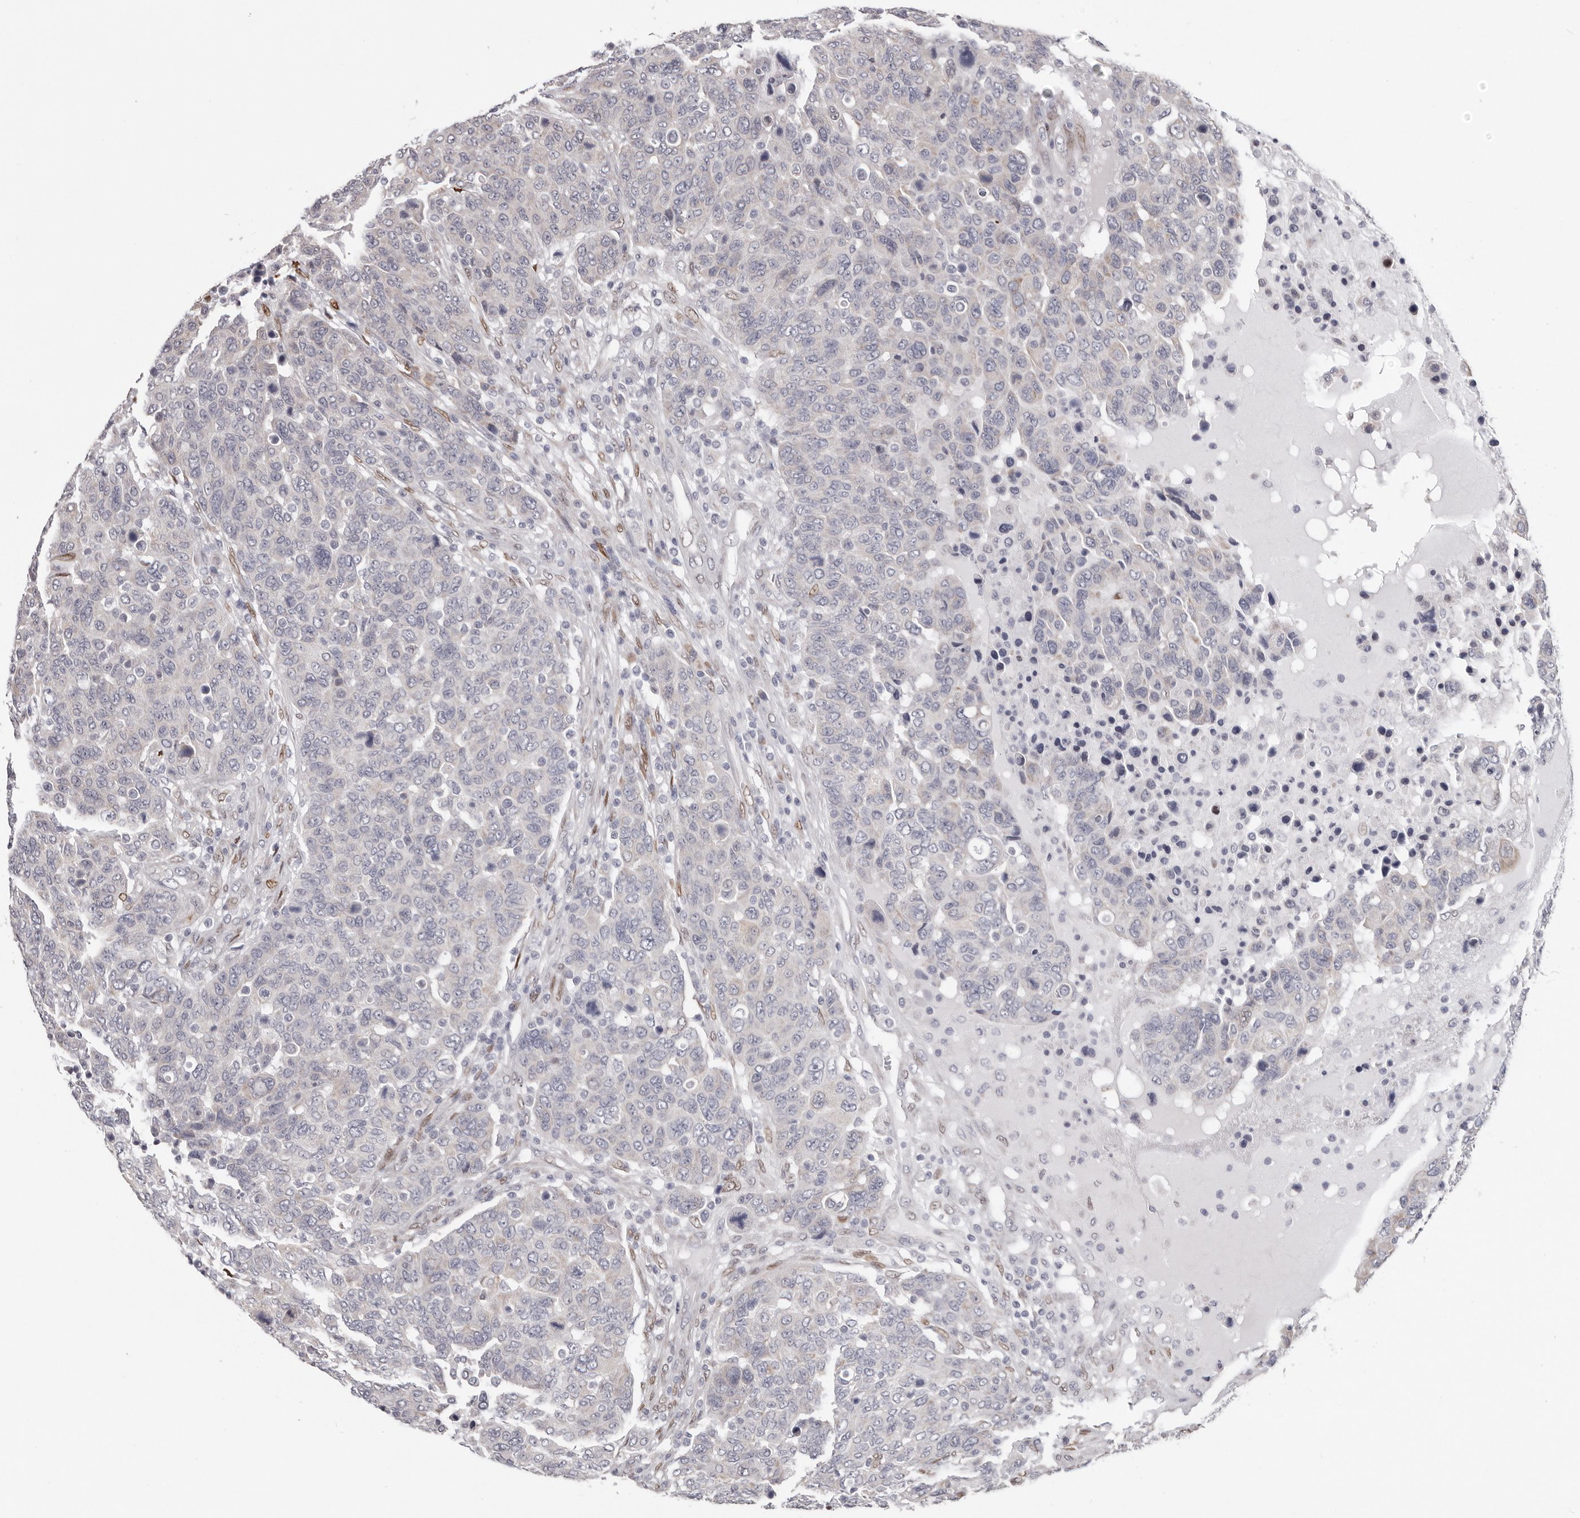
{"staining": {"intensity": "negative", "quantity": "none", "location": "none"}, "tissue": "breast cancer", "cell_type": "Tumor cells", "image_type": "cancer", "snomed": [{"axis": "morphology", "description": "Duct carcinoma"}, {"axis": "topography", "description": "Breast"}], "caption": "Photomicrograph shows no protein staining in tumor cells of breast cancer tissue. Nuclei are stained in blue.", "gene": "SRP19", "patient": {"sex": "female", "age": 37}}